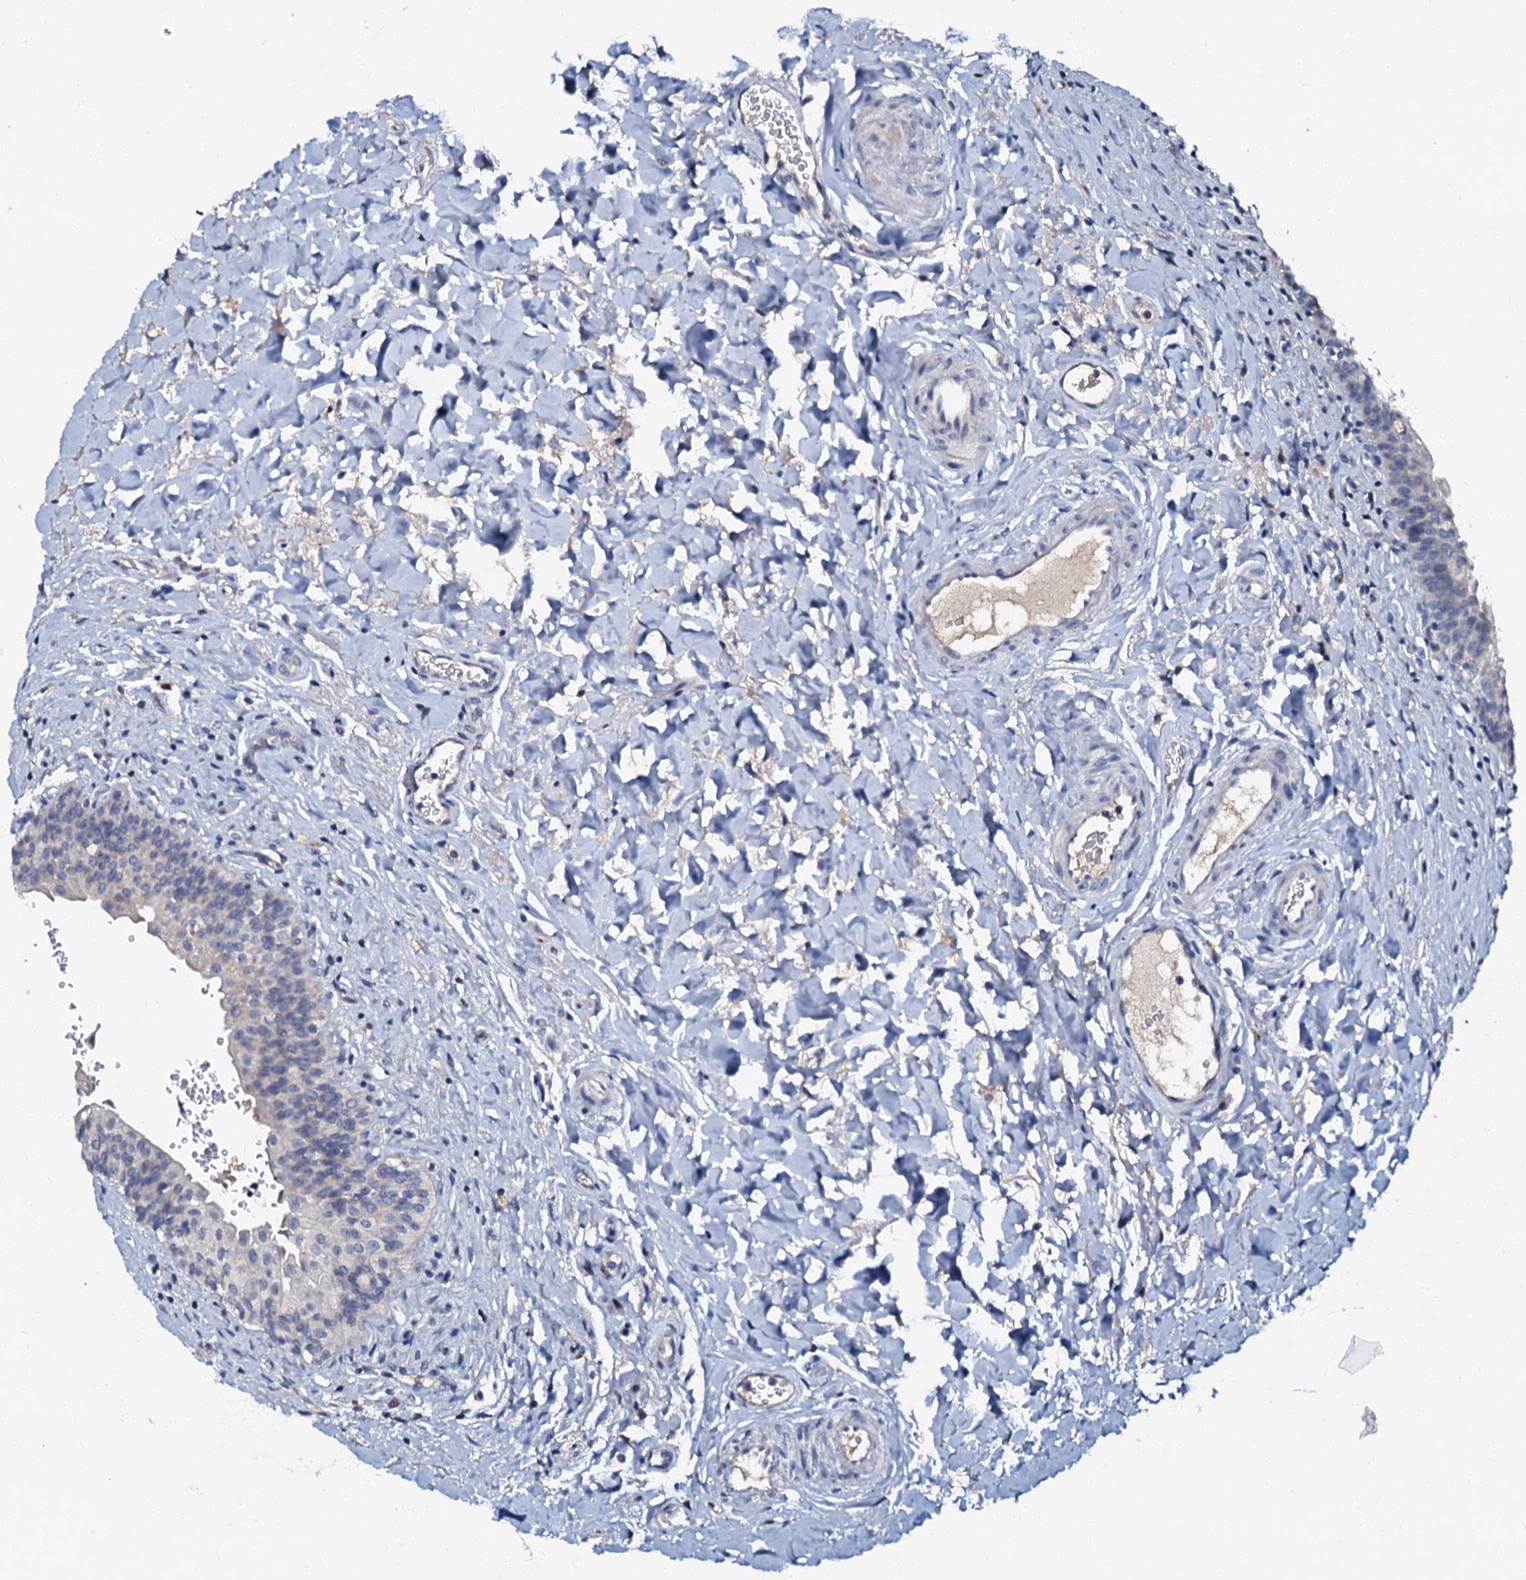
{"staining": {"intensity": "negative", "quantity": "none", "location": "none"}, "tissue": "urinary bladder", "cell_type": "Urothelial cells", "image_type": "normal", "snomed": [{"axis": "morphology", "description": "Normal tissue, NOS"}, {"axis": "topography", "description": "Urinary bladder"}], "caption": "Immunohistochemistry (IHC) photomicrograph of normal urinary bladder: urinary bladder stained with DAB (3,3'-diaminobenzidine) exhibits no significant protein staining in urothelial cells.", "gene": "OLAH", "patient": {"sex": "male", "age": 83}}